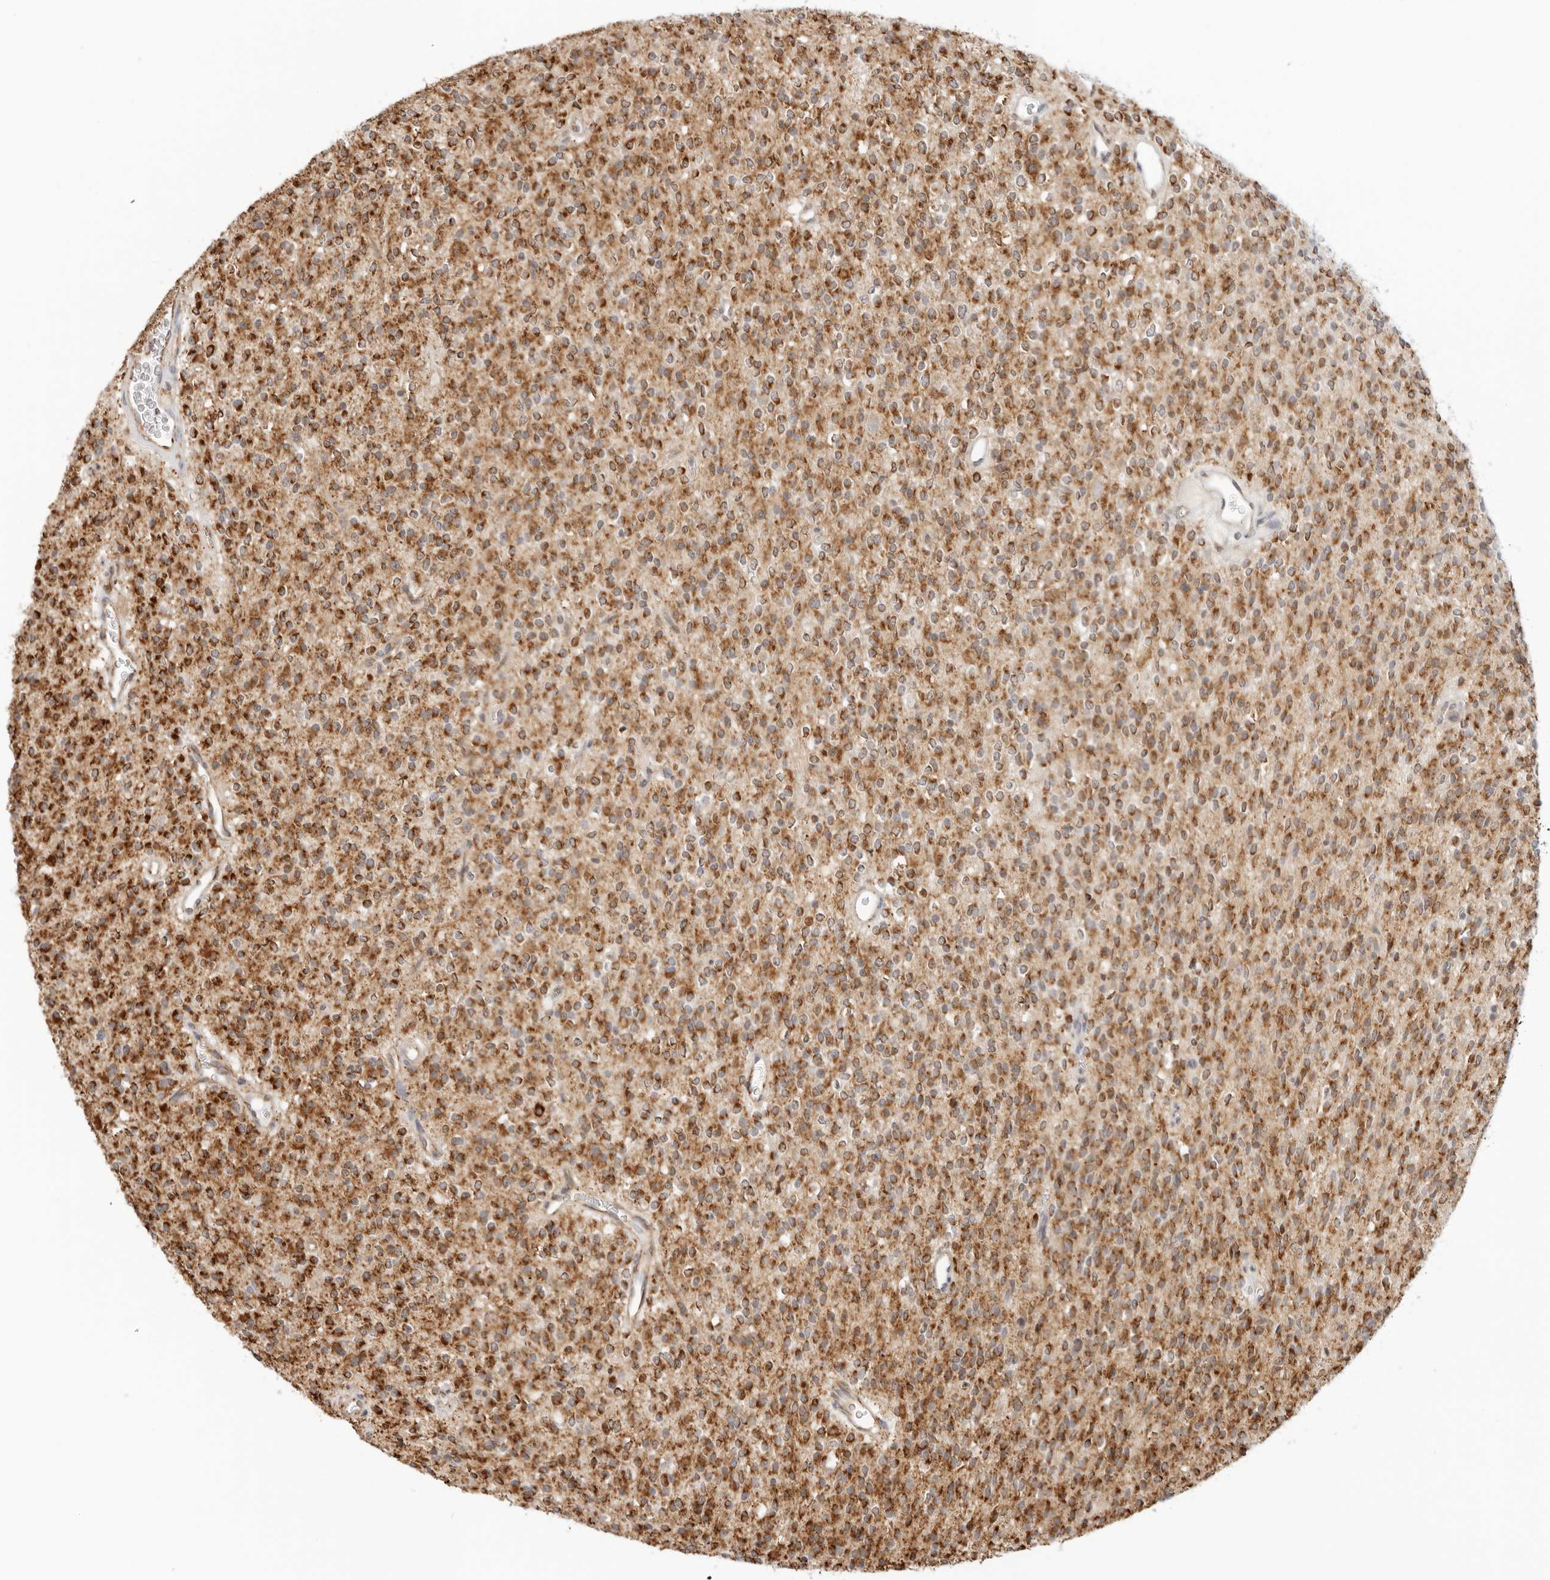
{"staining": {"intensity": "strong", "quantity": ">75%", "location": "cytoplasmic/membranous"}, "tissue": "glioma", "cell_type": "Tumor cells", "image_type": "cancer", "snomed": [{"axis": "morphology", "description": "Glioma, malignant, High grade"}, {"axis": "topography", "description": "Brain"}], "caption": "A micrograph of high-grade glioma (malignant) stained for a protein displays strong cytoplasmic/membranous brown staining in tumor cells. The protein of interest is stained brown, and the nuclei are stained in blue (DAB (3,3'-diaminobenzidine) IHC with brightfield microscopy, high magnification).", "gene": "RC3H1", "patient": {"sex": "male", "age": 34}}